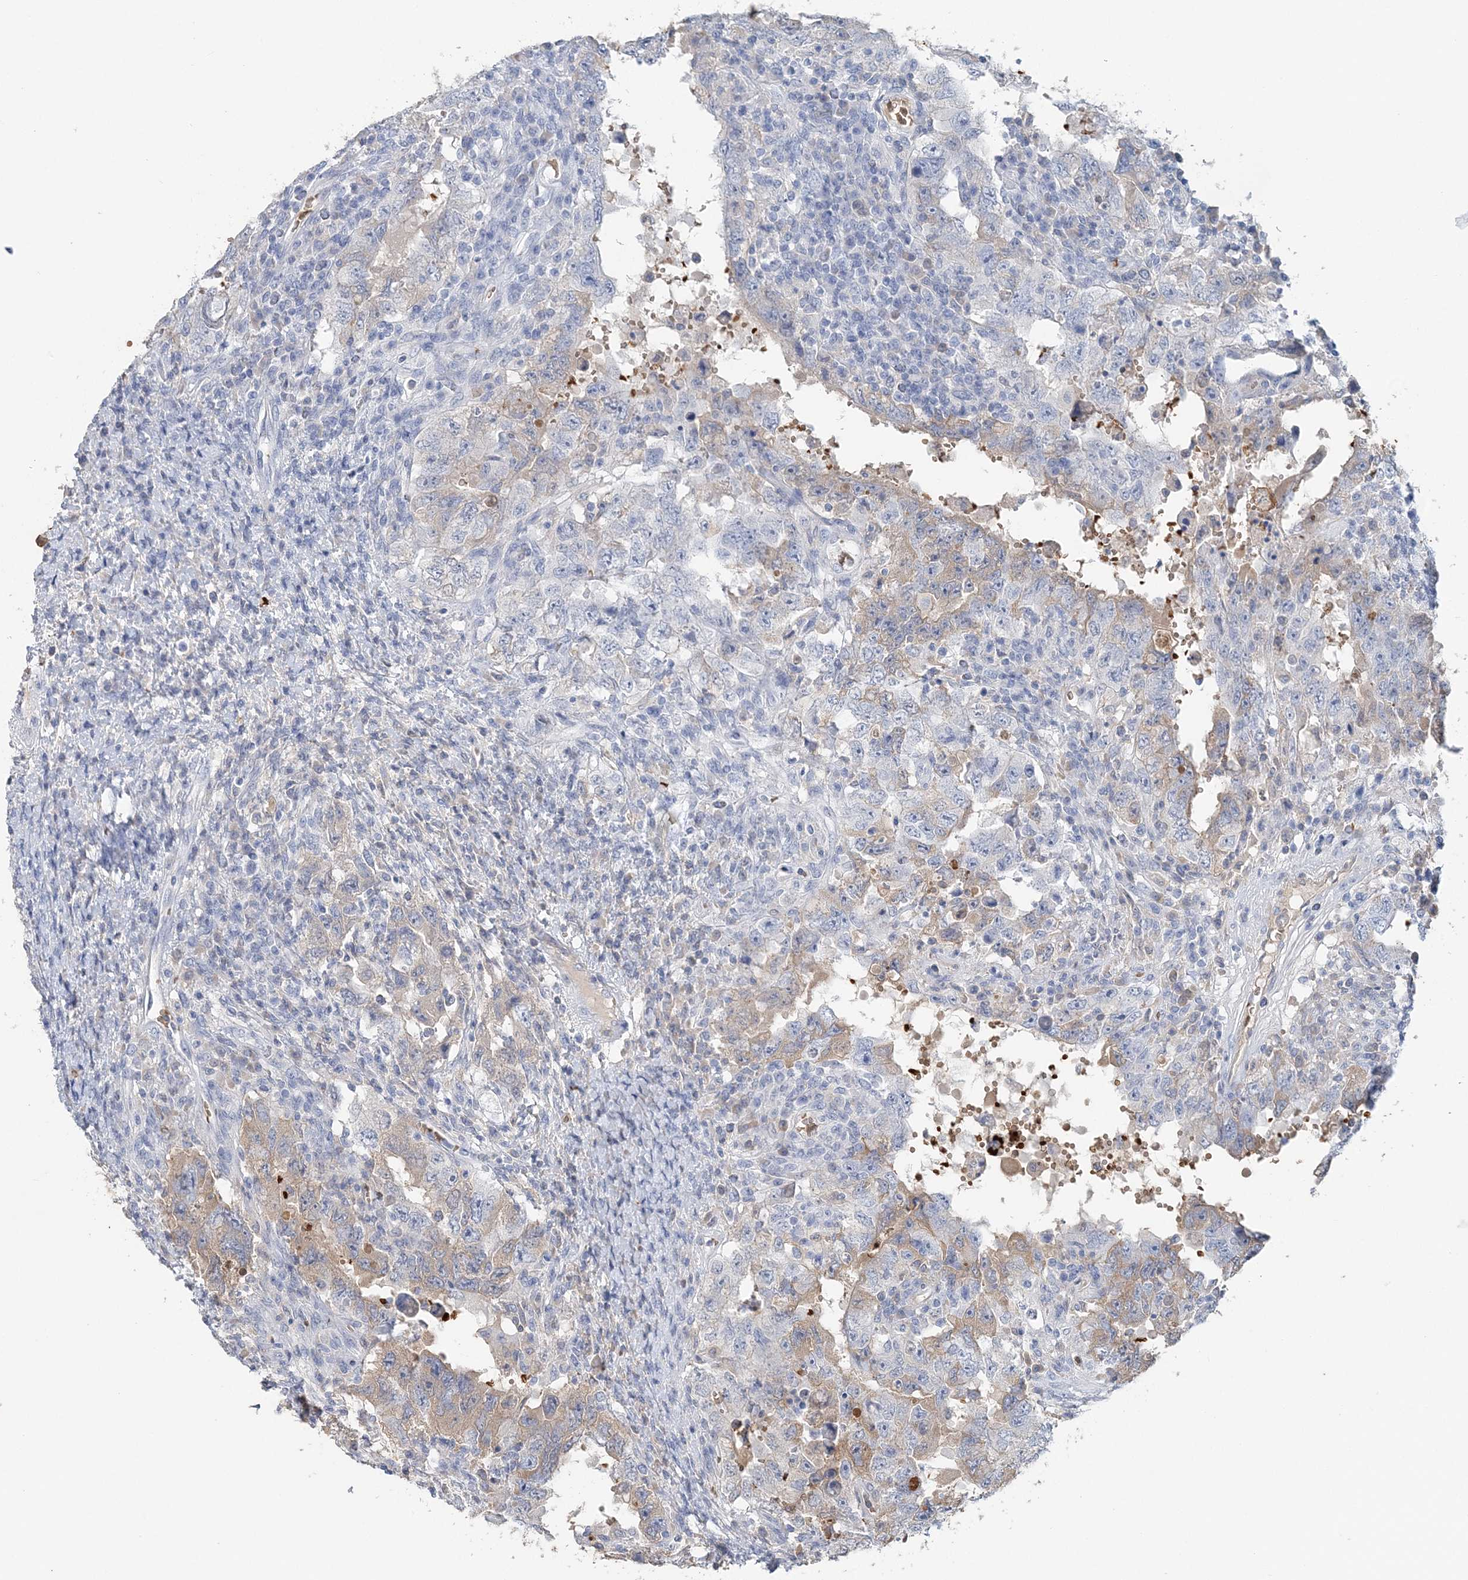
{"staining": {"intensity": "negative", "quantity": "none", "location": "none"}, "tissue": "testis cancer", "cell_type": "Tumor cells", "image_type": "cancer", "snomed": [{"axis": "morphology", "description": "Carcinoma, Embryonal, NOS"}, {"axis": "topography", "description": "Testis"}], "caption": "DAB immunohistochemical staining of human testis embryonal carcinoma displays no significant positivity in tumor cells.", "gene": "HBD", "patient": {"sex": "male", "age": 26}}